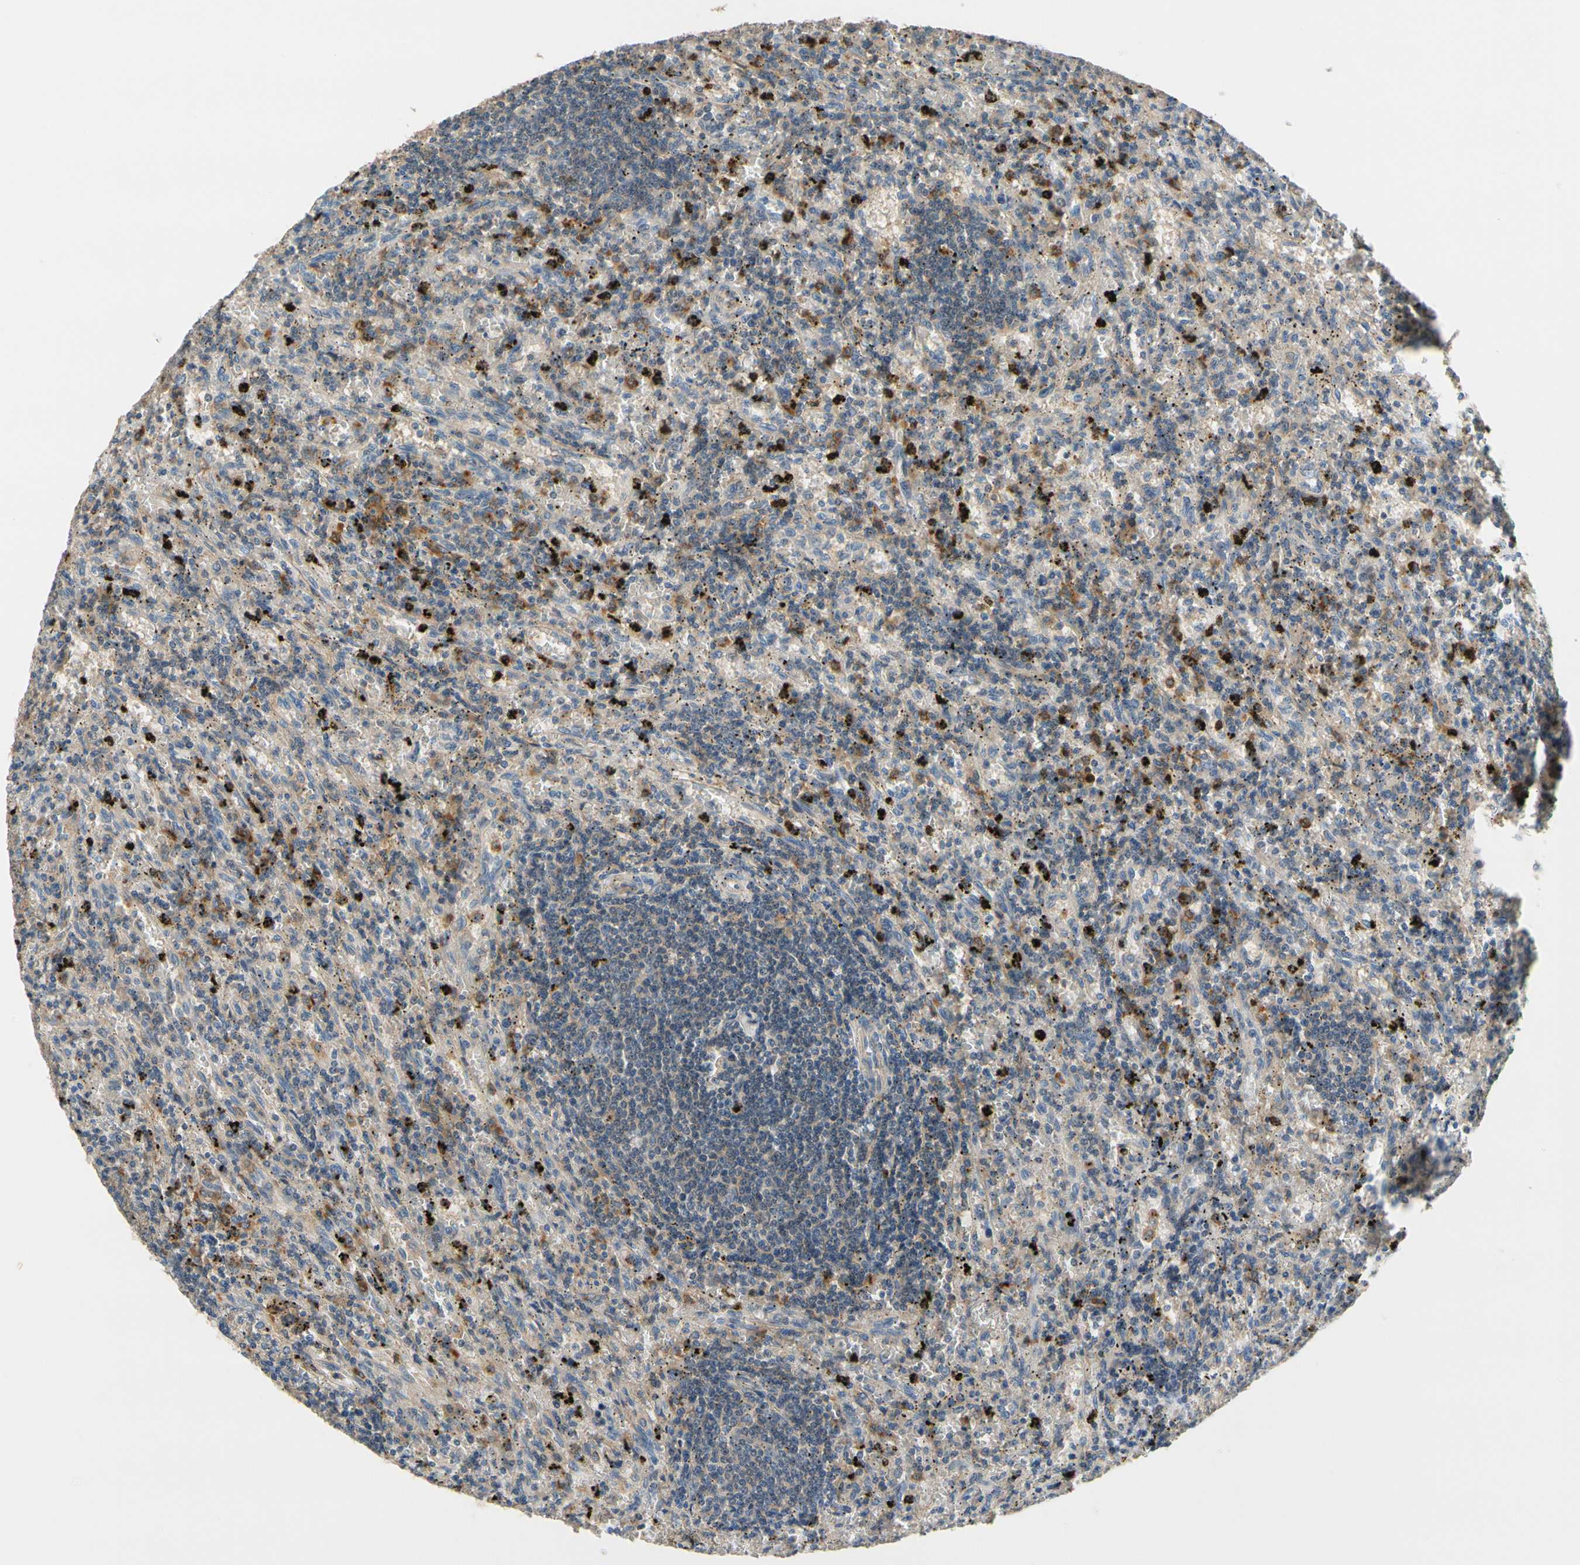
{"staining": {"intensity": "weak", "quantity": "<25%", "location": "cytoplasmic/membranous"}, "tissue": "lymphoma", "cell_type": "Tumor cells", "image_type": "cancer", "snomed": [{"axis": "morphology", "description": "Malignant lymphoma, non-Hodgkin's type, Low grade"}, {"axis": "topography", "description": "Spleen"}], "caption": "Micrograph shows no protein positivity in tumor cells of lymphoma tissue.", "gene": "SIGLEC5", "patient": {"sex": "male", "age": 76}}